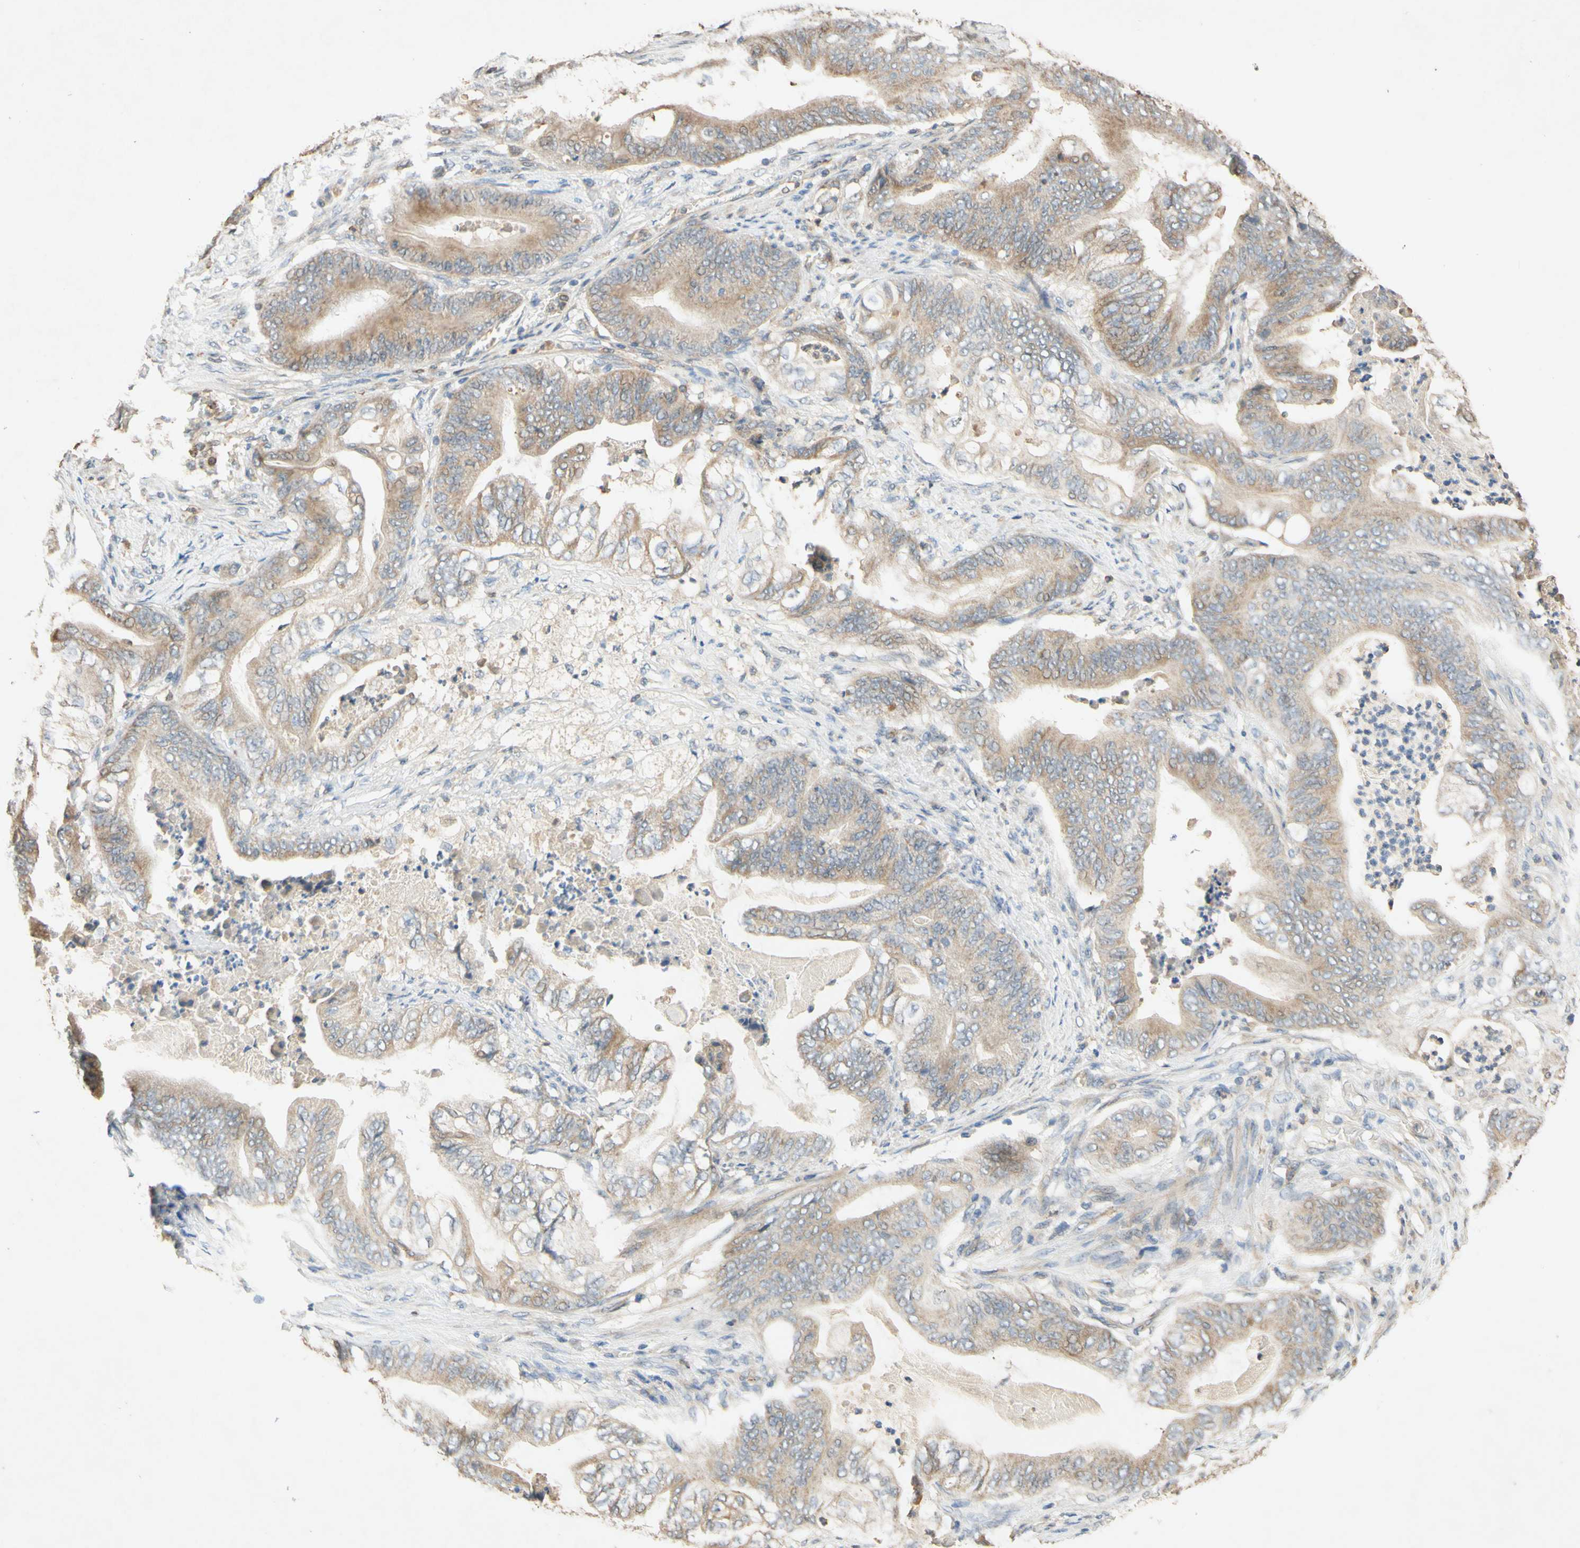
{"staining": {"intensity": "moderate", "quantity": ">75%", "location": "cytoplasmic/membranous"}, "tissue": "stomach cancer", "cell_type": "Tumor cells", "image_type": "cancer", "snomed": [{"axis": "morphology", "description": "Adenocarcinoma, NOS"}, {"axis": "topography", "description": "Stomach"}], "caption": "This is a photomicrograph of IHC staining of stomach cancer, which shows moderate expression in the cytoplasmic/membranous of tumor cells.", "gene": "GATA1", "patient": {"sex": "female", "age": 73}}